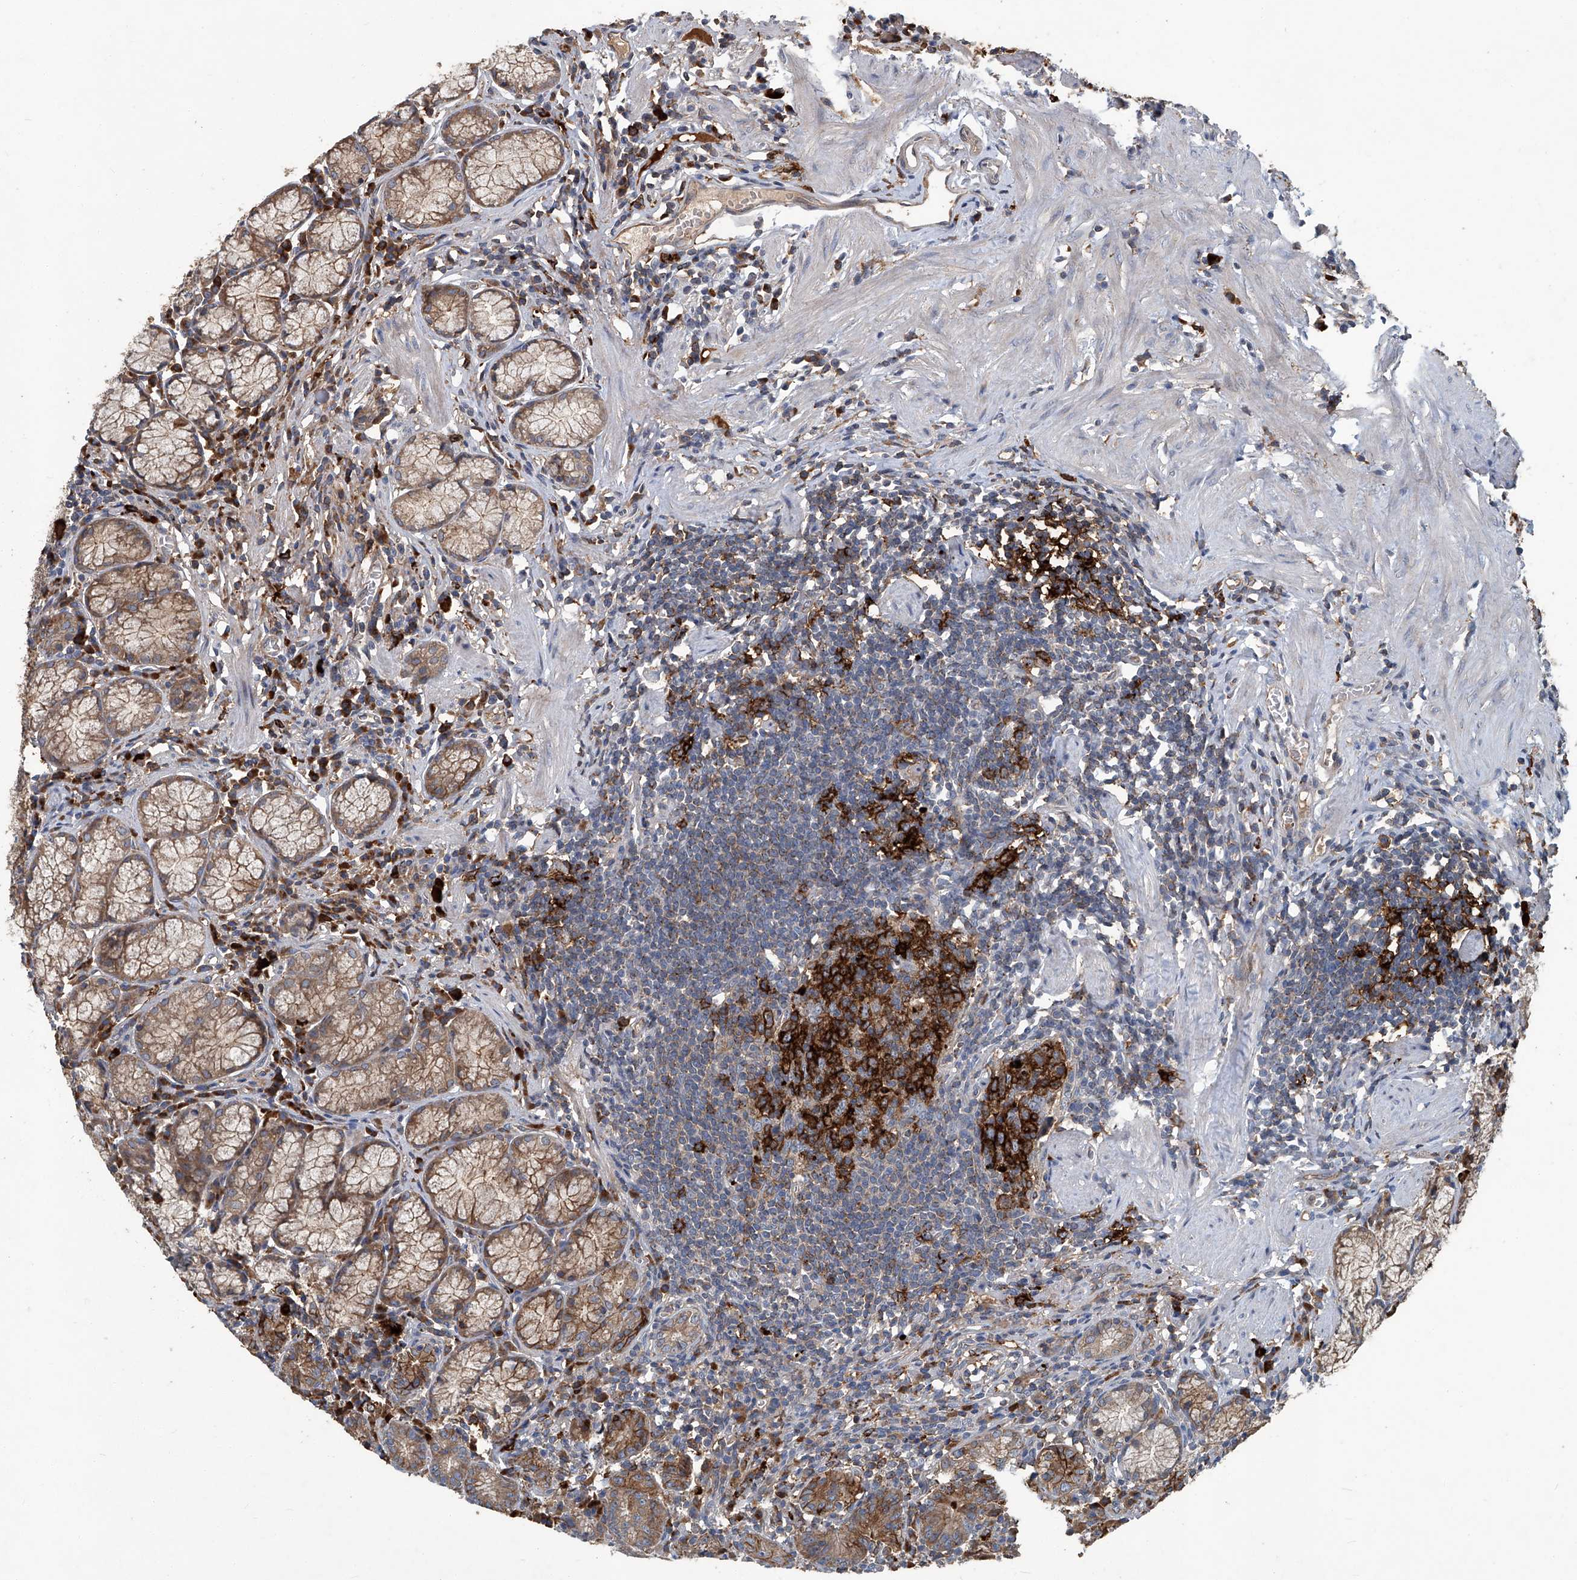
{"staining": {"intensity": "strong", "quantity": "25%-75%", "location": "cytoplasmic/membranous"}, "tissue": "stomach", "cell_type": "Glandular cells", "image_type": "normal", "snomed": [{"axis": "morphology", "description": "Normal tissue, NOS"}, {"axis": "topography", "description": "Stomach"}], "caption": "An immunohistochemistry (IHC) histopathology image of normal tissue is shown. Protein staining in brown shows strong cytoplasmic/membranous positivity in stomach within glandular cells. (DAB (3,3'-diaminobenzidine) = brown stain, brightfield microscopy at high magnification).", "gene": "FAM167A", "patient": {"sex": "male", "age": 55}}